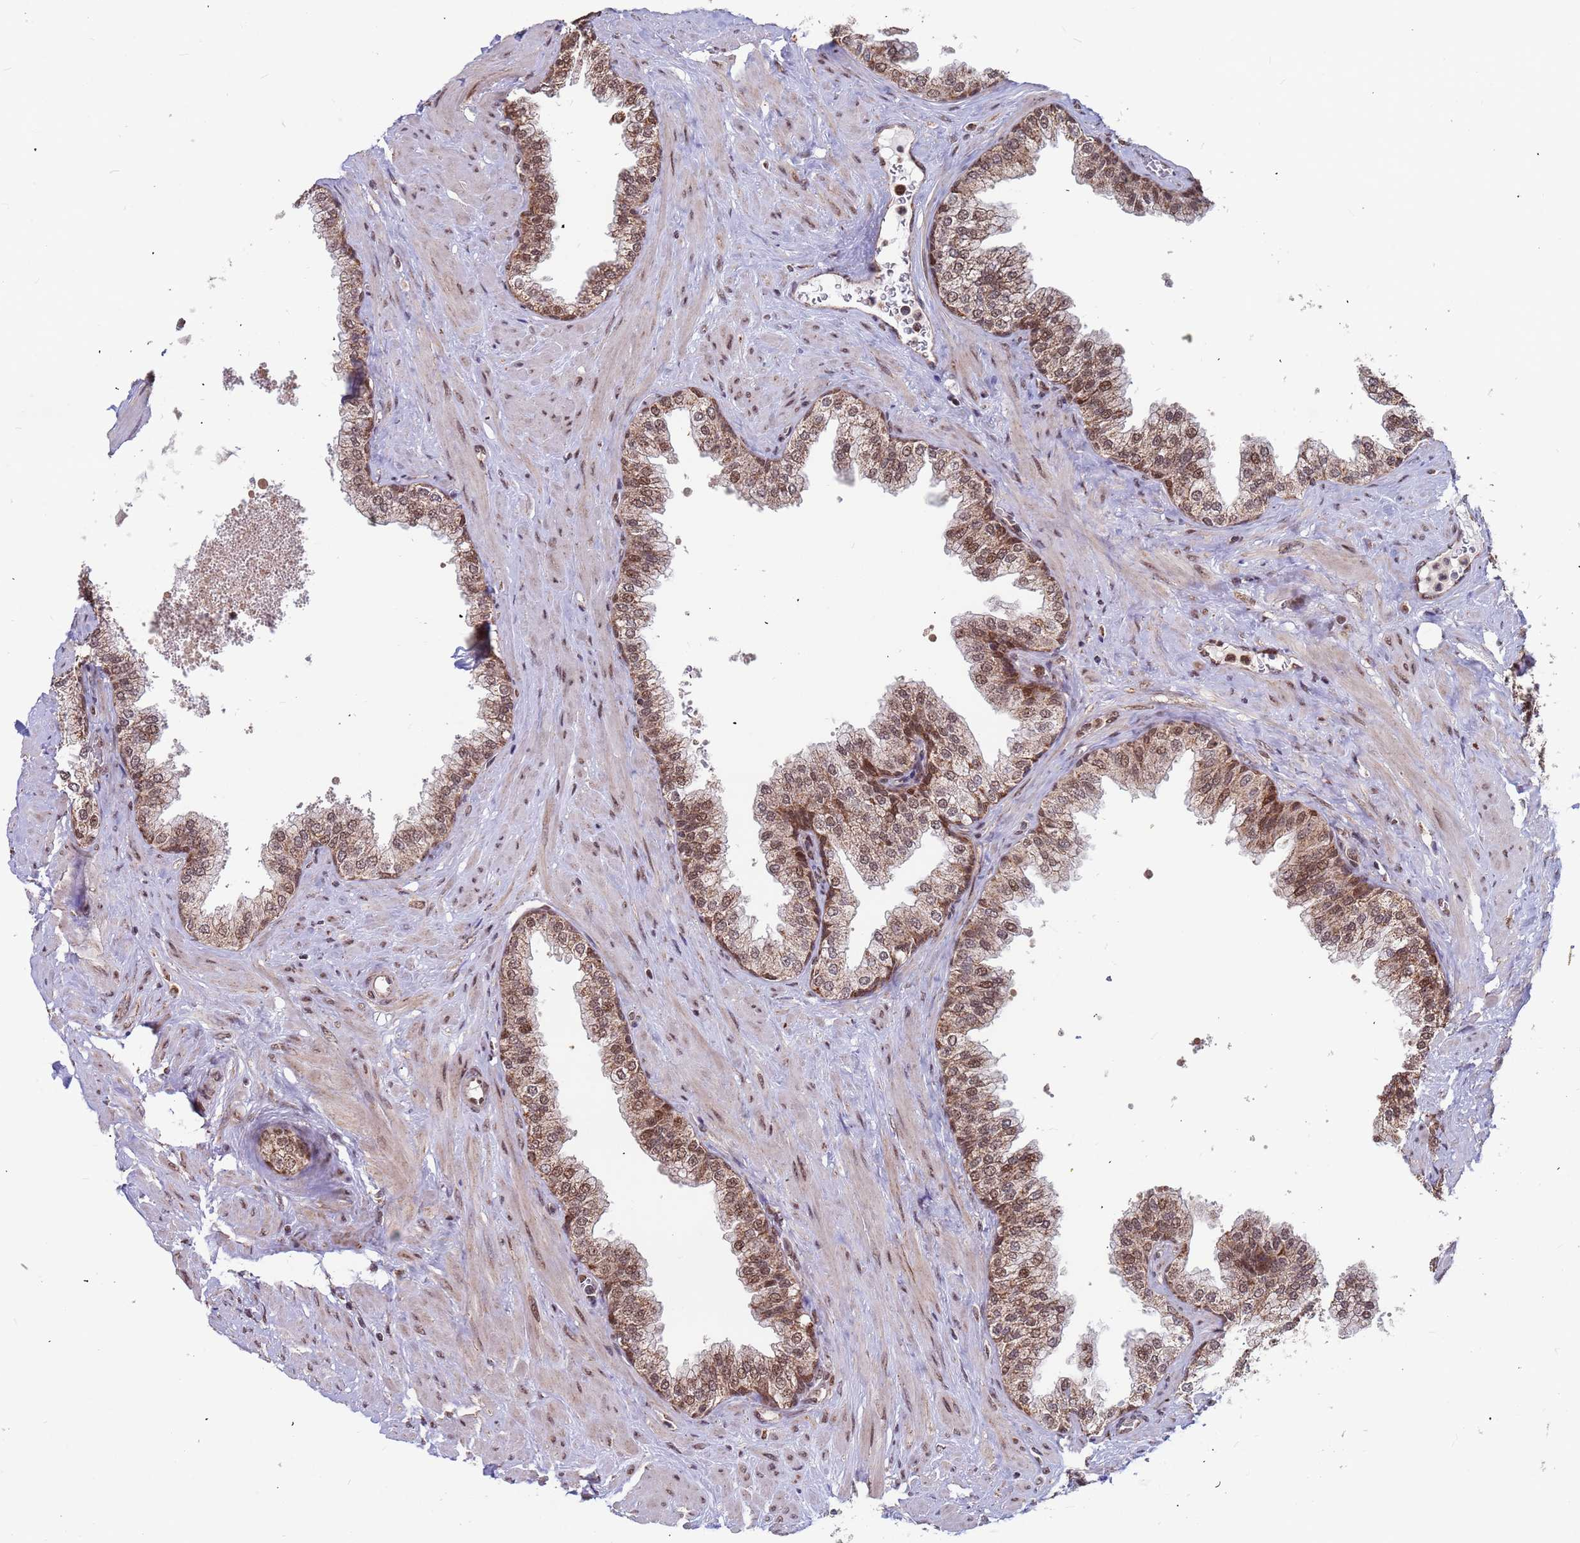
{"staining": {"intensity": "moderate", "quantity": "25%-75%", "location": "cytoplasmic/membranous,nuclear"}, "tissue": "prostate", "cell_type": "Glandular cells", "image_type": "normal", "snomed": [{"axis": "morphology", "description": "Normal tissue, NOS"}, {"axis": "morphology", "description": "Urothelial carcinoma, Low grade"}, {"axis": "topography", "description": "Urinary bladder"}, {"axis": "topography", "description": "Prostate"}], "caption": "A medium amount of moderate cytoplasmic/membranous,nuclear expression is present in approximately 25%-75% of glandular cells in normal prostate.", "gene": "DENND2B", "patient": {"sex": "male", "age": 60}}